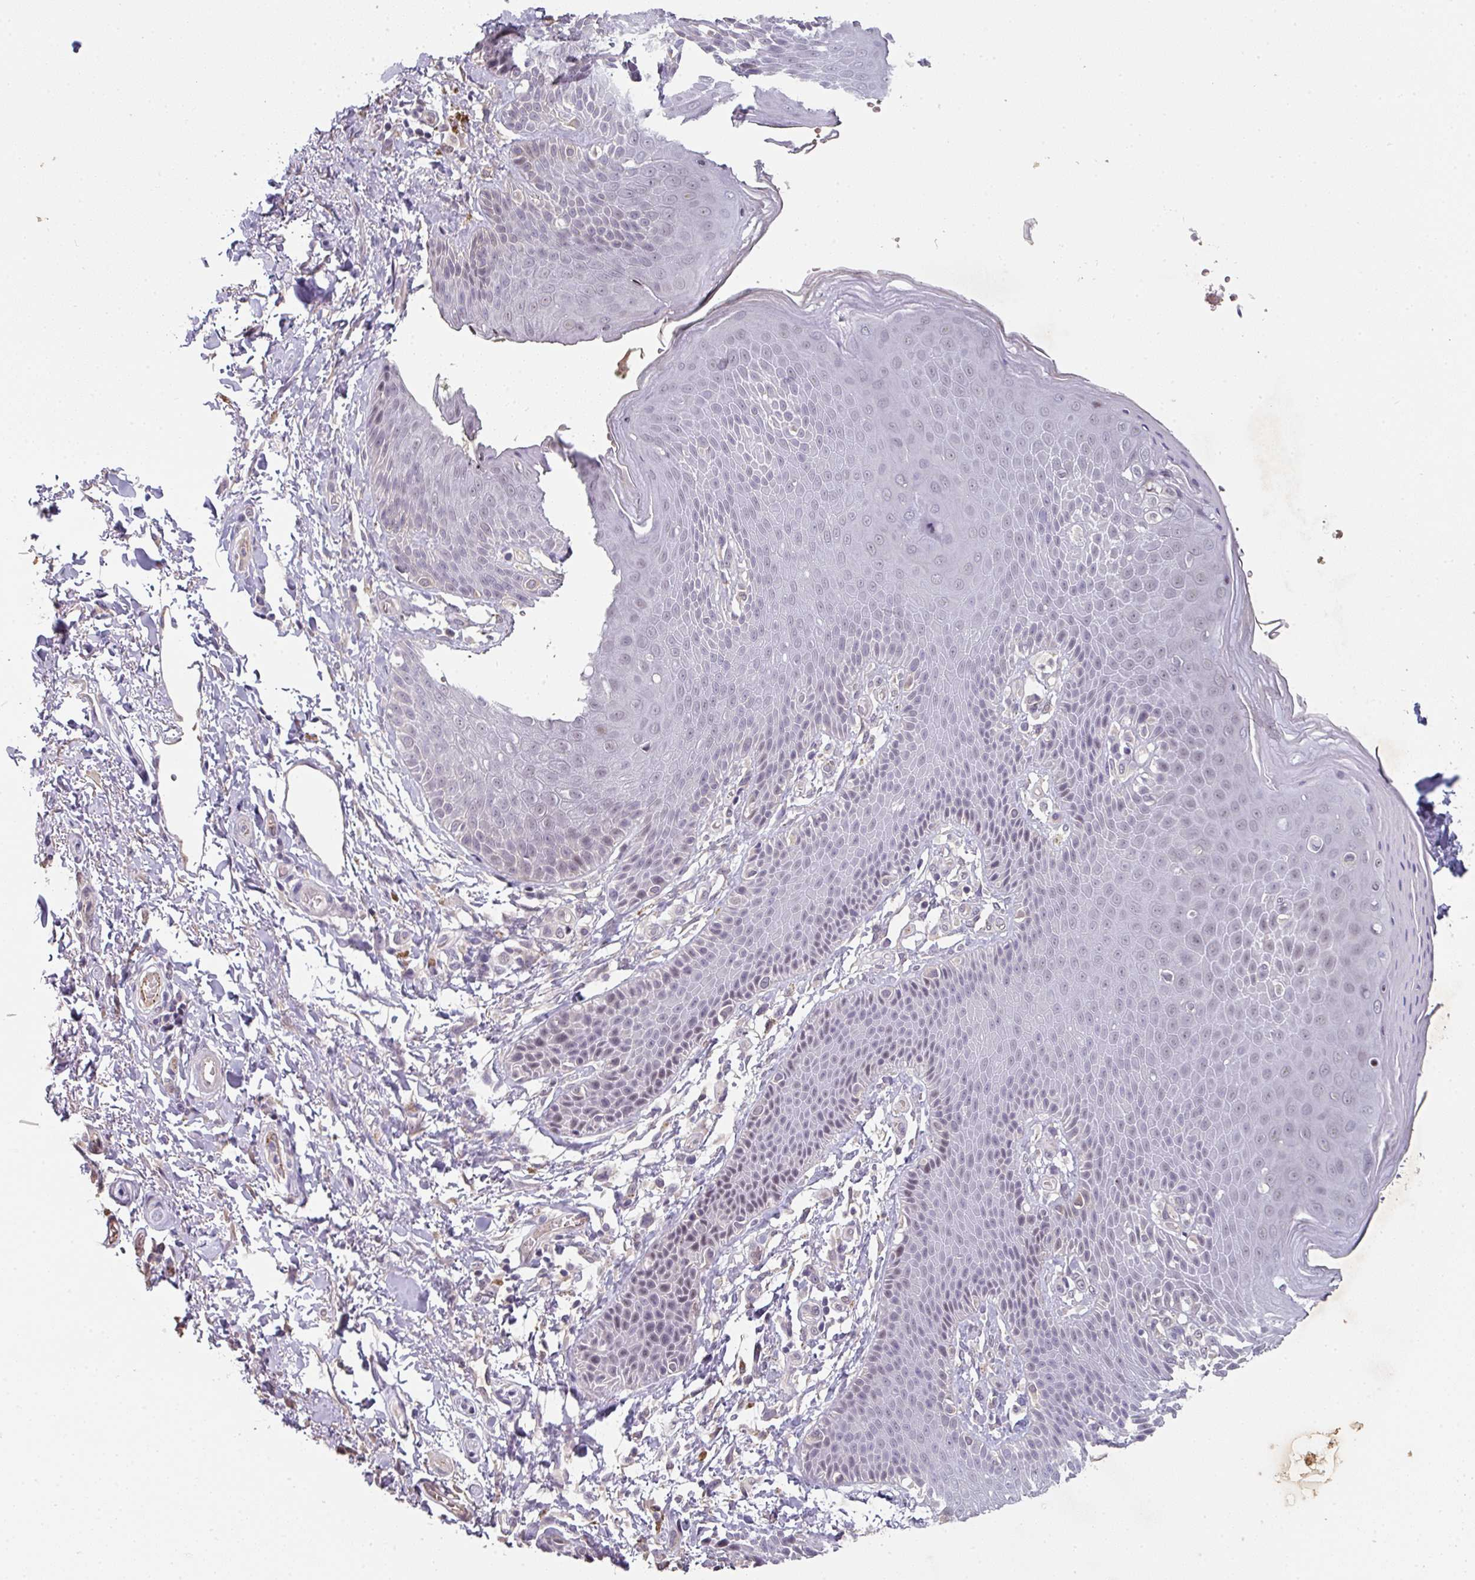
{"staining": {"intensity": "weak", "quantity": "<25%", "location": "nuclear"}, "tissue": "skin", "cell_type": "Epidermal cells", "image_type": "normal", "snomed": [{"axis": "morphology", "description": "Normal tissue, NOS"}, {"axis": "topography", "description": "Peripheral nerve tissue"}], "caption": "This is an immunohistochemistry (IHC) photomicrograph of normal human skin. There is no staining in epidermal cells.", "gene": "SIDT2", "patient": {"sex": "male", "age": 51}}